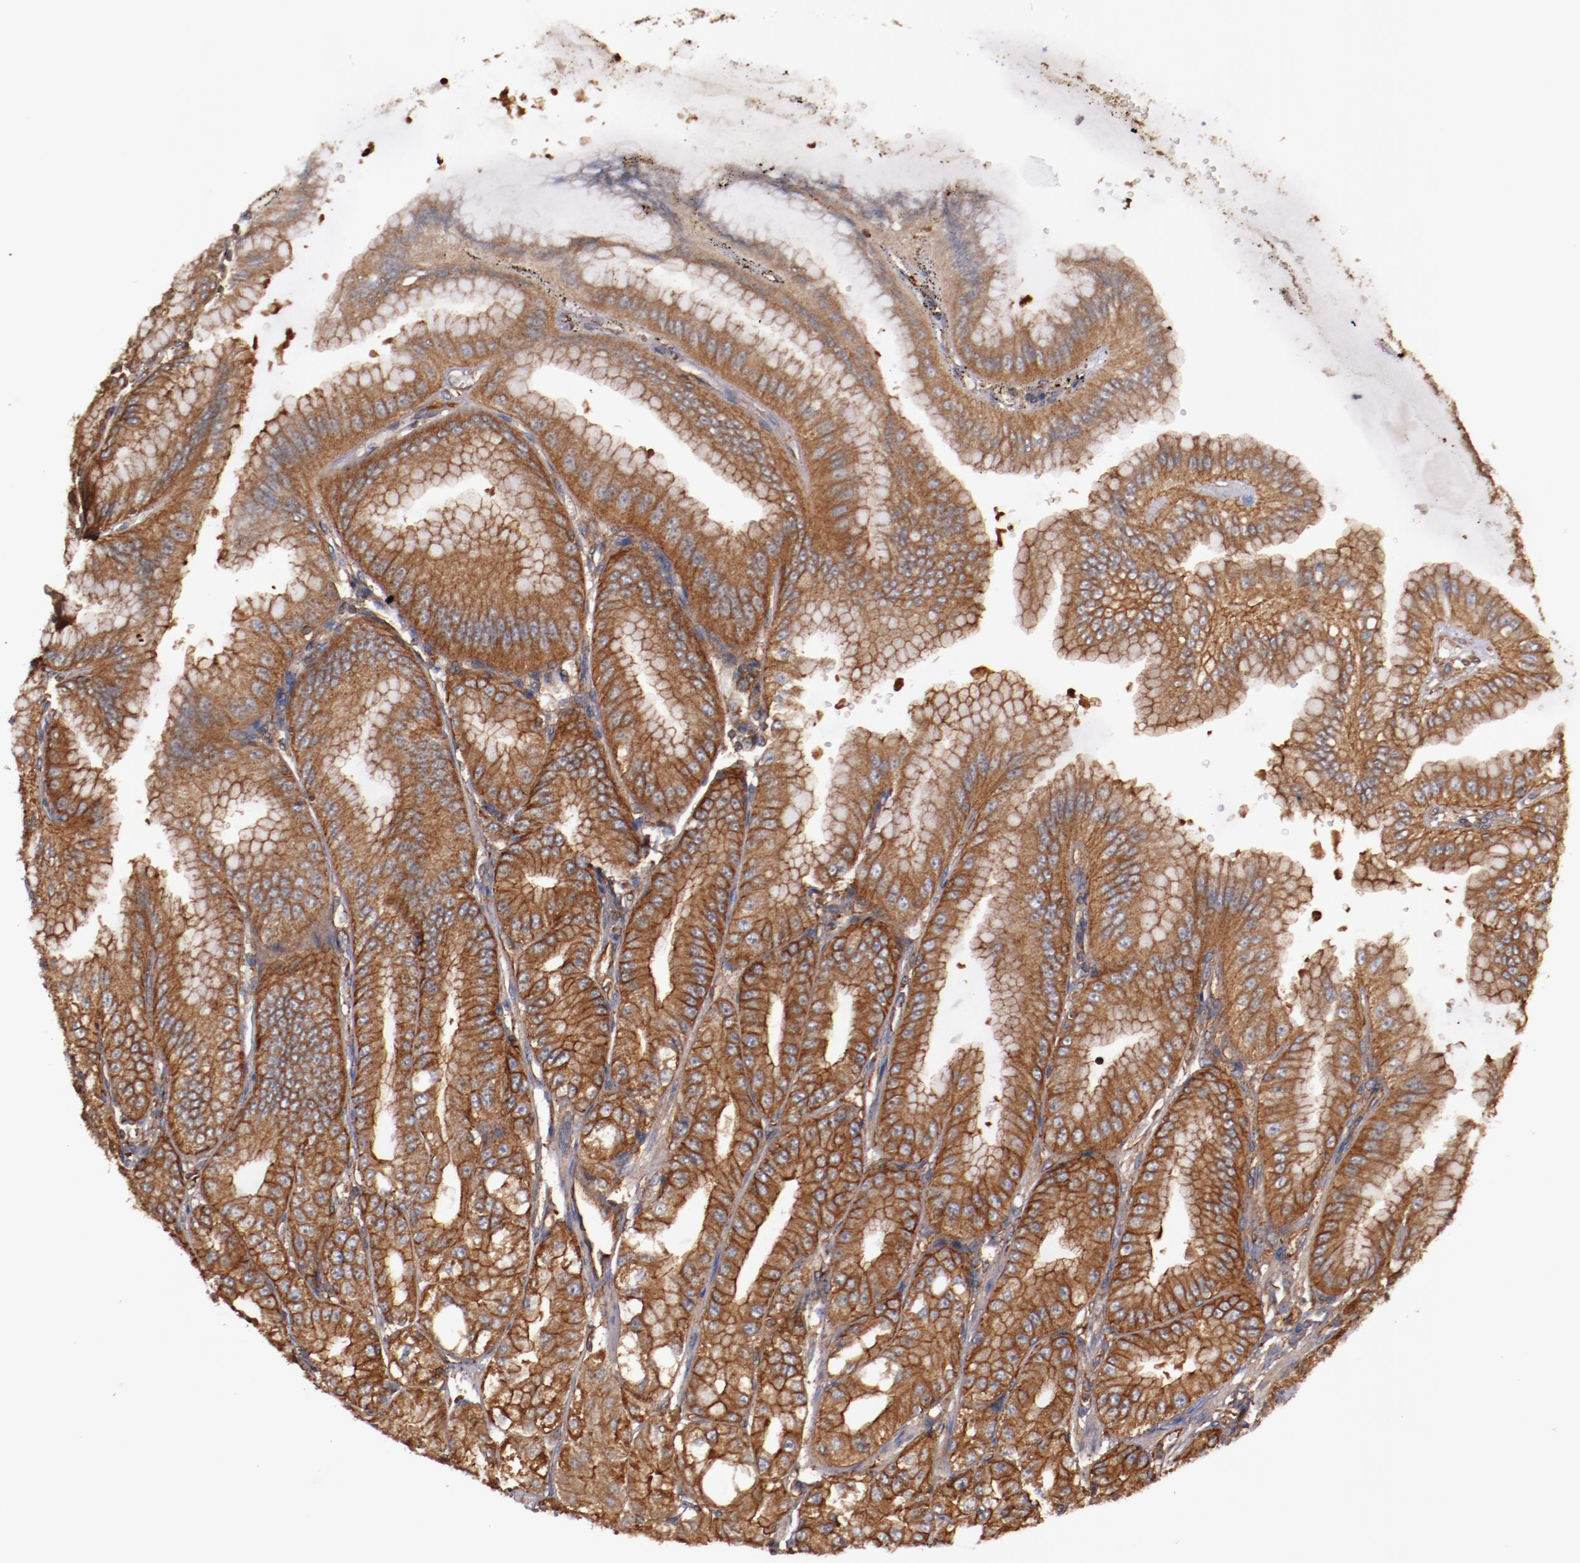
{"staining": {"intensity": "strong", "quantity": ">75%", "location": "cytoplasmic/membranous"}, "tissue": "stomach", "cell_type": "Glandular cells", "image_type": "normal", "snomed": [{"axis": "morphology", "description": "Normal tissue, NOS"}, {"axis": "topography", "description": "Stomach, lower"}], "caption": "The histopathology image exhibits immunohistochemical staining of unremarkable stomach. There is strong cytoplasmic/membranous staining is identified in about >75% of glandular cells. (DAB (3,3'-diaminobenzidine) = brown stain, brightfield microscopy at high magnification).", "gene": "TMOD3", "patient": {"sex": "male", "age": 71}}